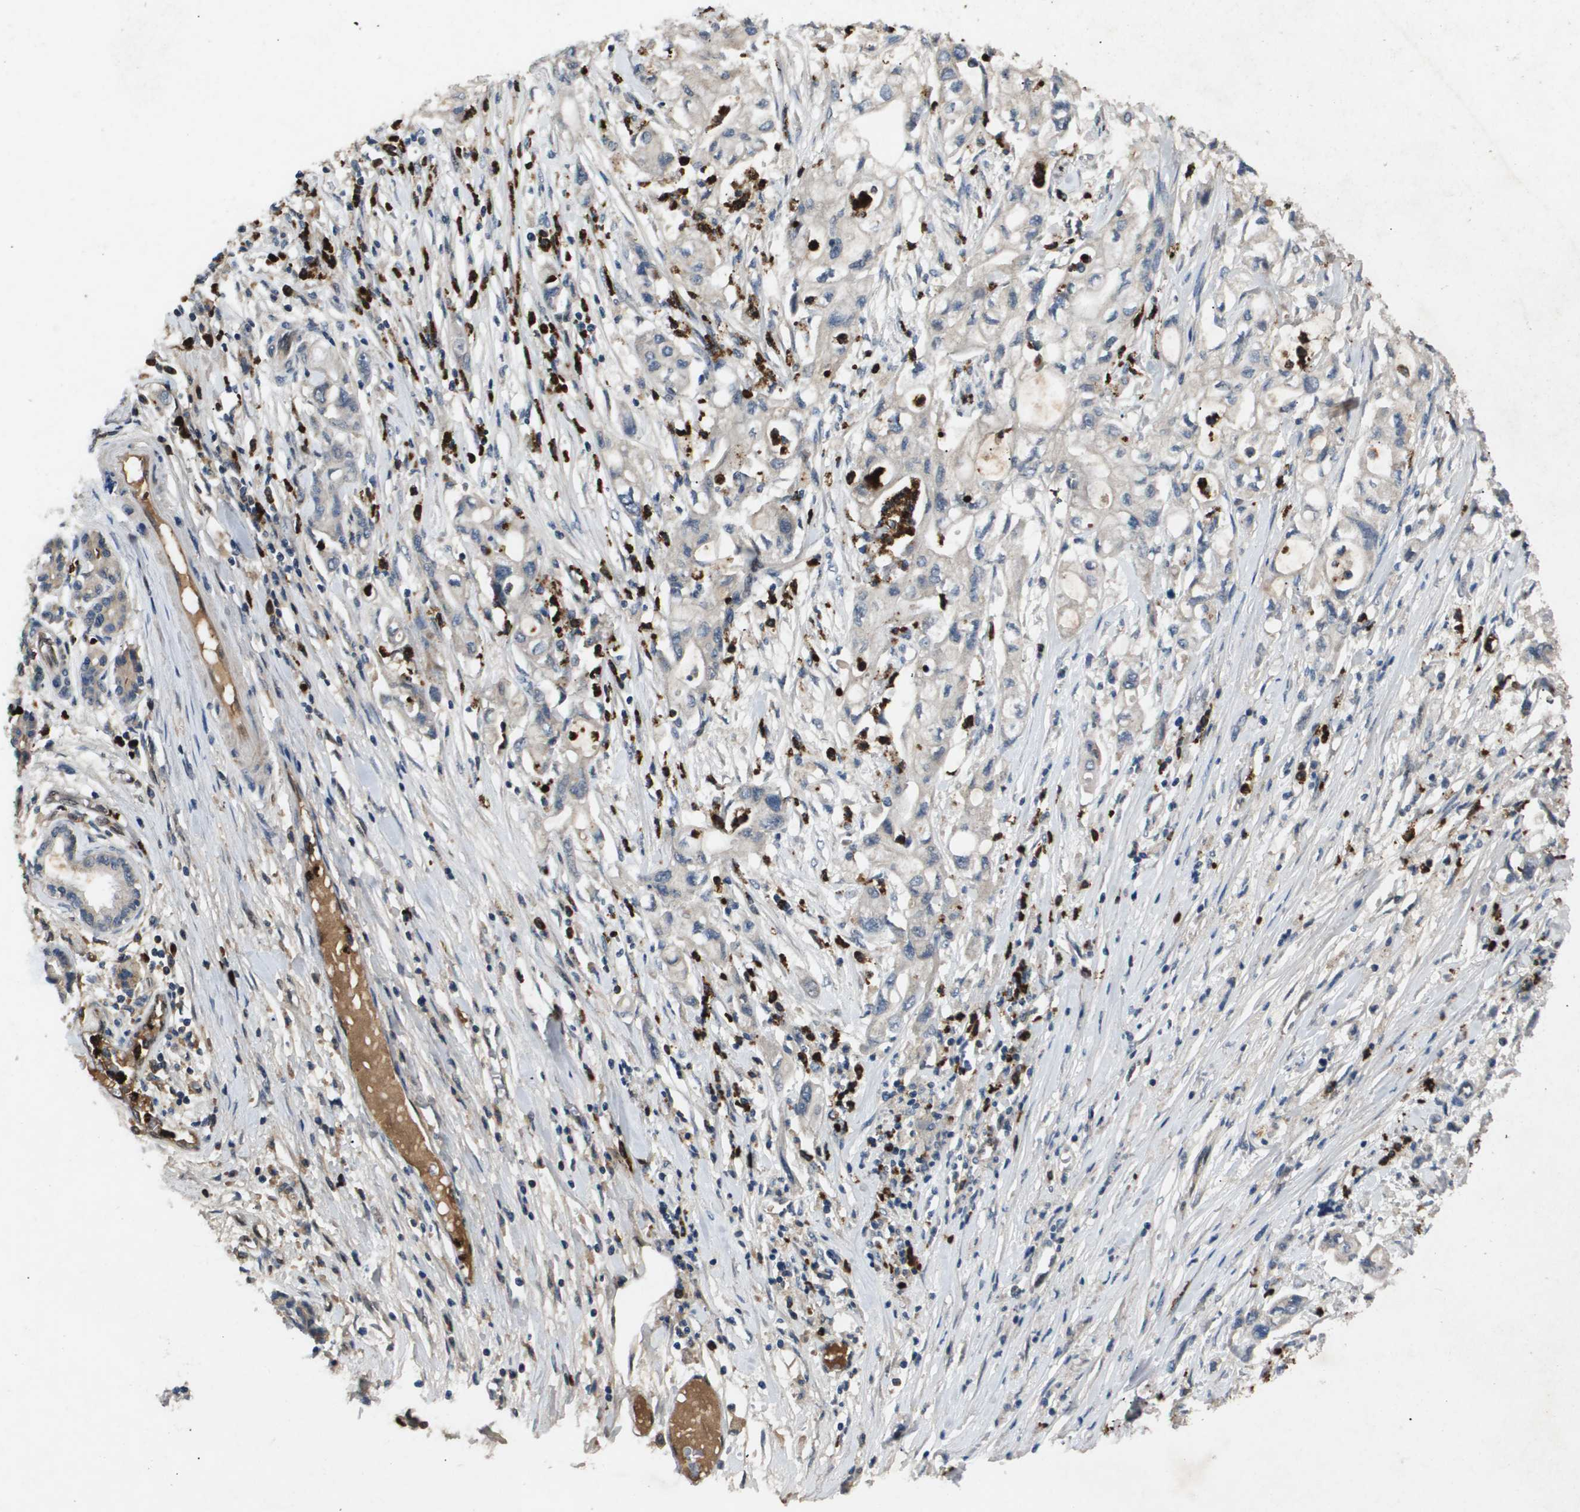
{"staining": {"intensity": "negative", "quantity": "none", "location": "none"}, "tissue": "pancreatic cancer", "cell_type": "Tumor cells", "image_type": "cancer", "snomed": [{"axis": "morphology", "description": "Adenocarcinoma, NOS"}, {"axis": "topography", "description": "Pancreas"}], "caption": "Immunohistochemistry of human pancreatic cancer reveals no expression in tumor cells.", "gene": "ERG", "patient": {"sex": "male", "age": 79}}